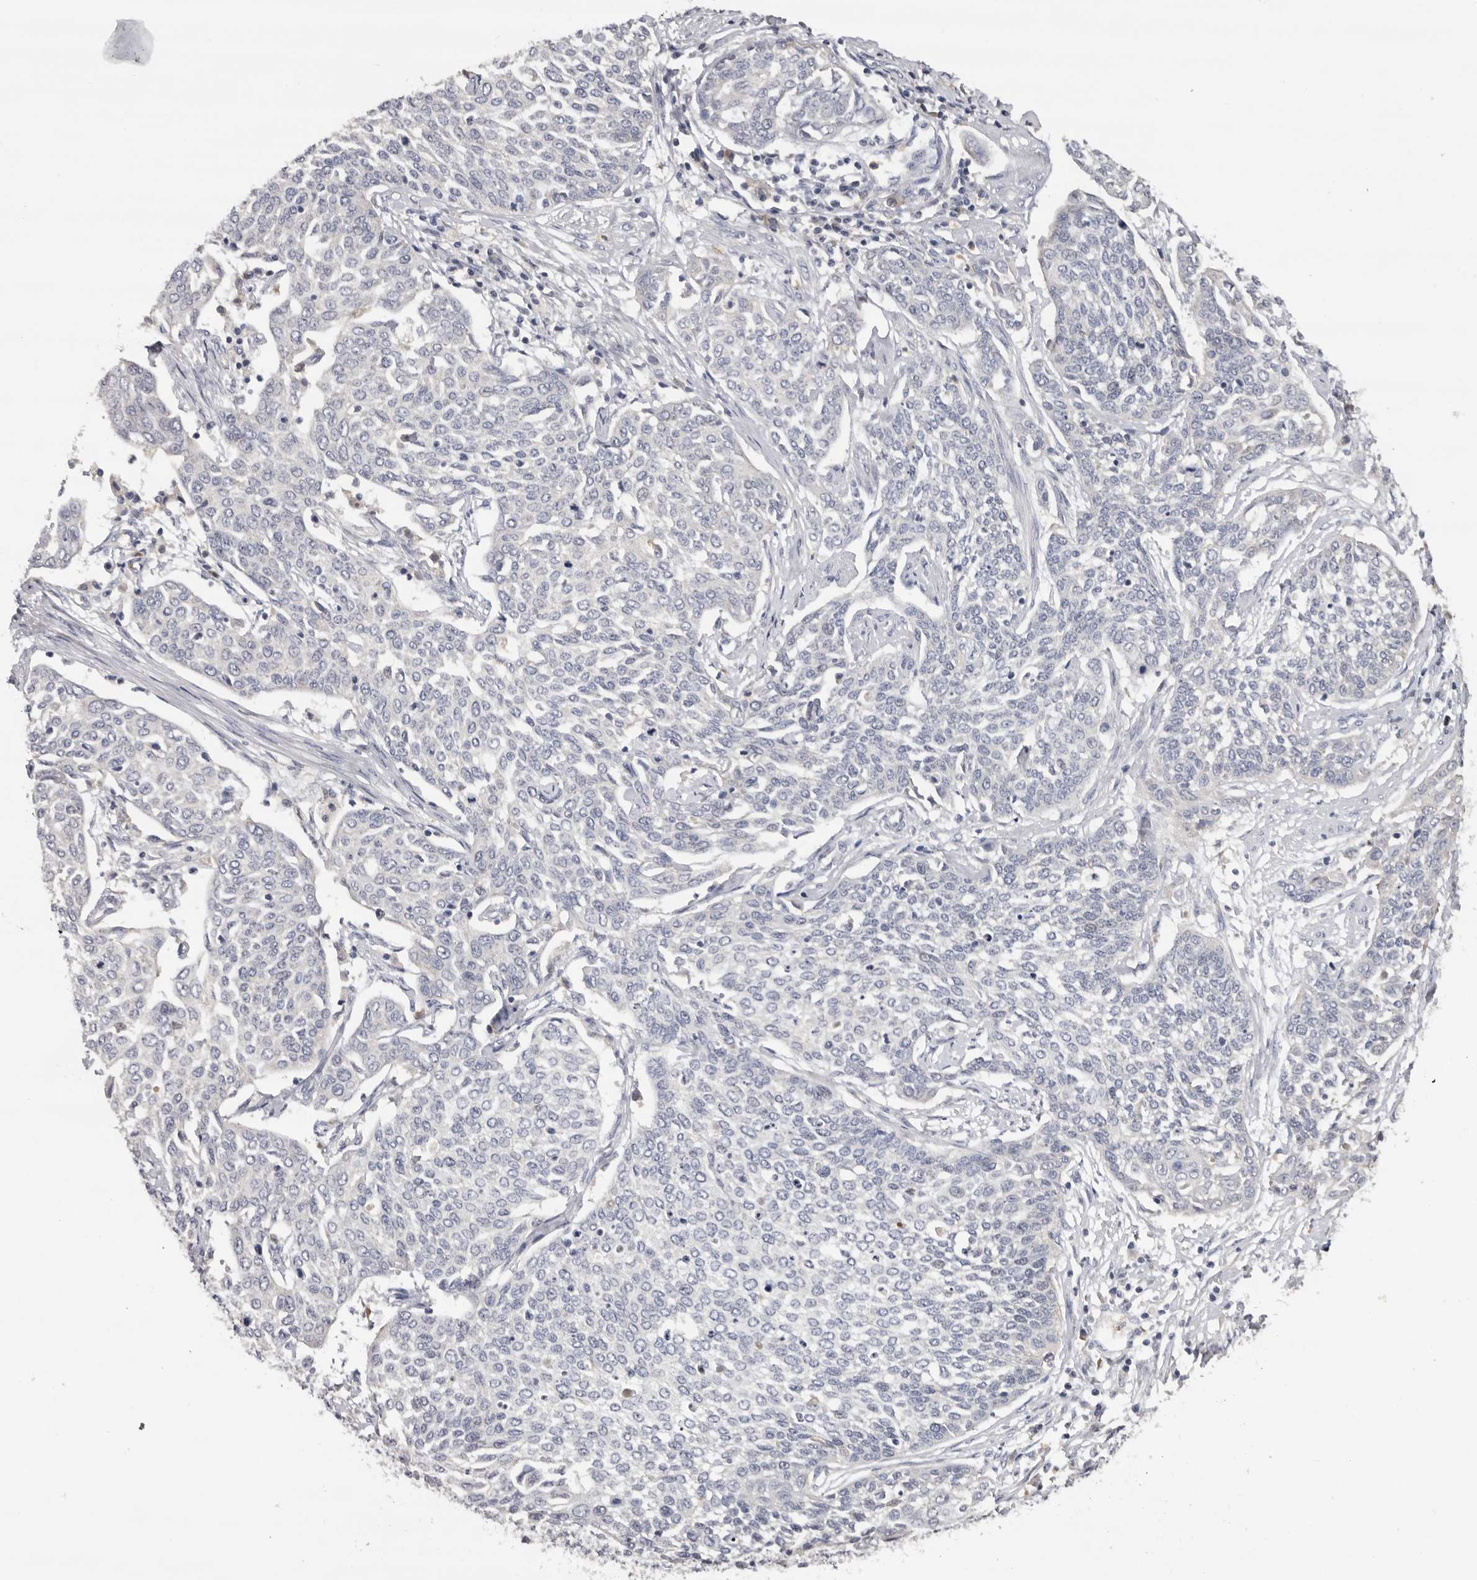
{"staining": {"intensity": "negative", "quantity": "none", "location": "none"}, "tissue": "cervical cancer", "cell_type": "Tumor cells", "image_type": "cancer", "snomed": [{"axis": "morphology", "description": "Squamous cell carcinoma, NOS"}, {"axis": "topography", "description": "Cervix"}], "caption": "This is a histopathology image of immunohistochemistry staining of cervical cancer, which shows no expression in tumor cells.", "gene": "KIF2B", "patient": {"sex": "female", "age": 34}}